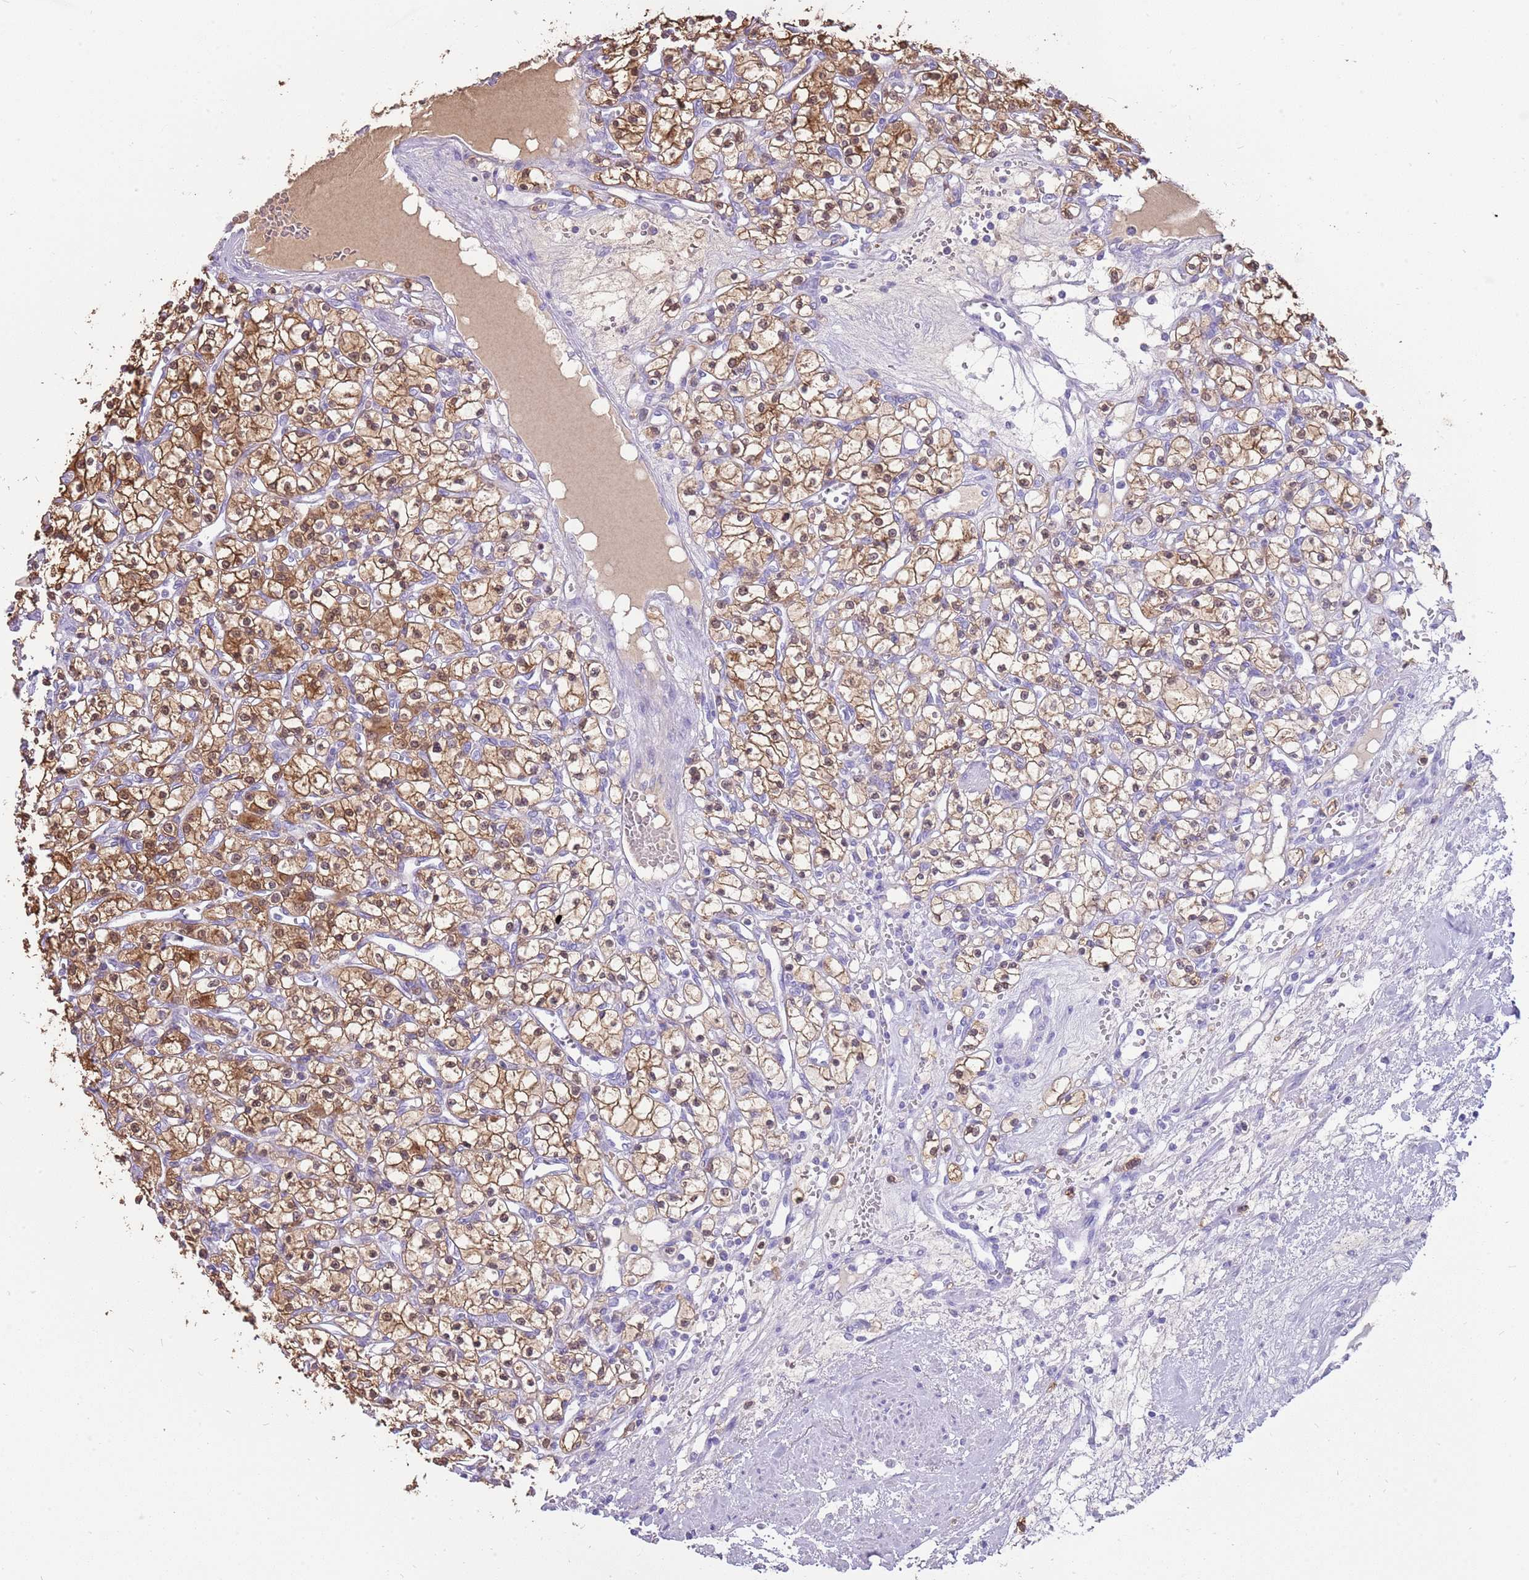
{"staining": {"intensity": "moderate", "quantity": ">75%", "location": "cytoplasmic/membranous,nuclear"}, "tissue": "renal cancer", "cell_type": "Tumor cells", "image_type": "cancer", "snomed": [{"axis": "morphology", "description": "Adenocarcinoma, NOS"}, {"axis": "topography", "description": "Kidney"}], "caption": "Renal cancer stained for a protein (brown) displays moderate cytoplasmic/membranous and nuclear positive expression in approximately >75% of tumor cells.", "gene": "NBPF3", "patient": {"sex": "female", "age": 59}}